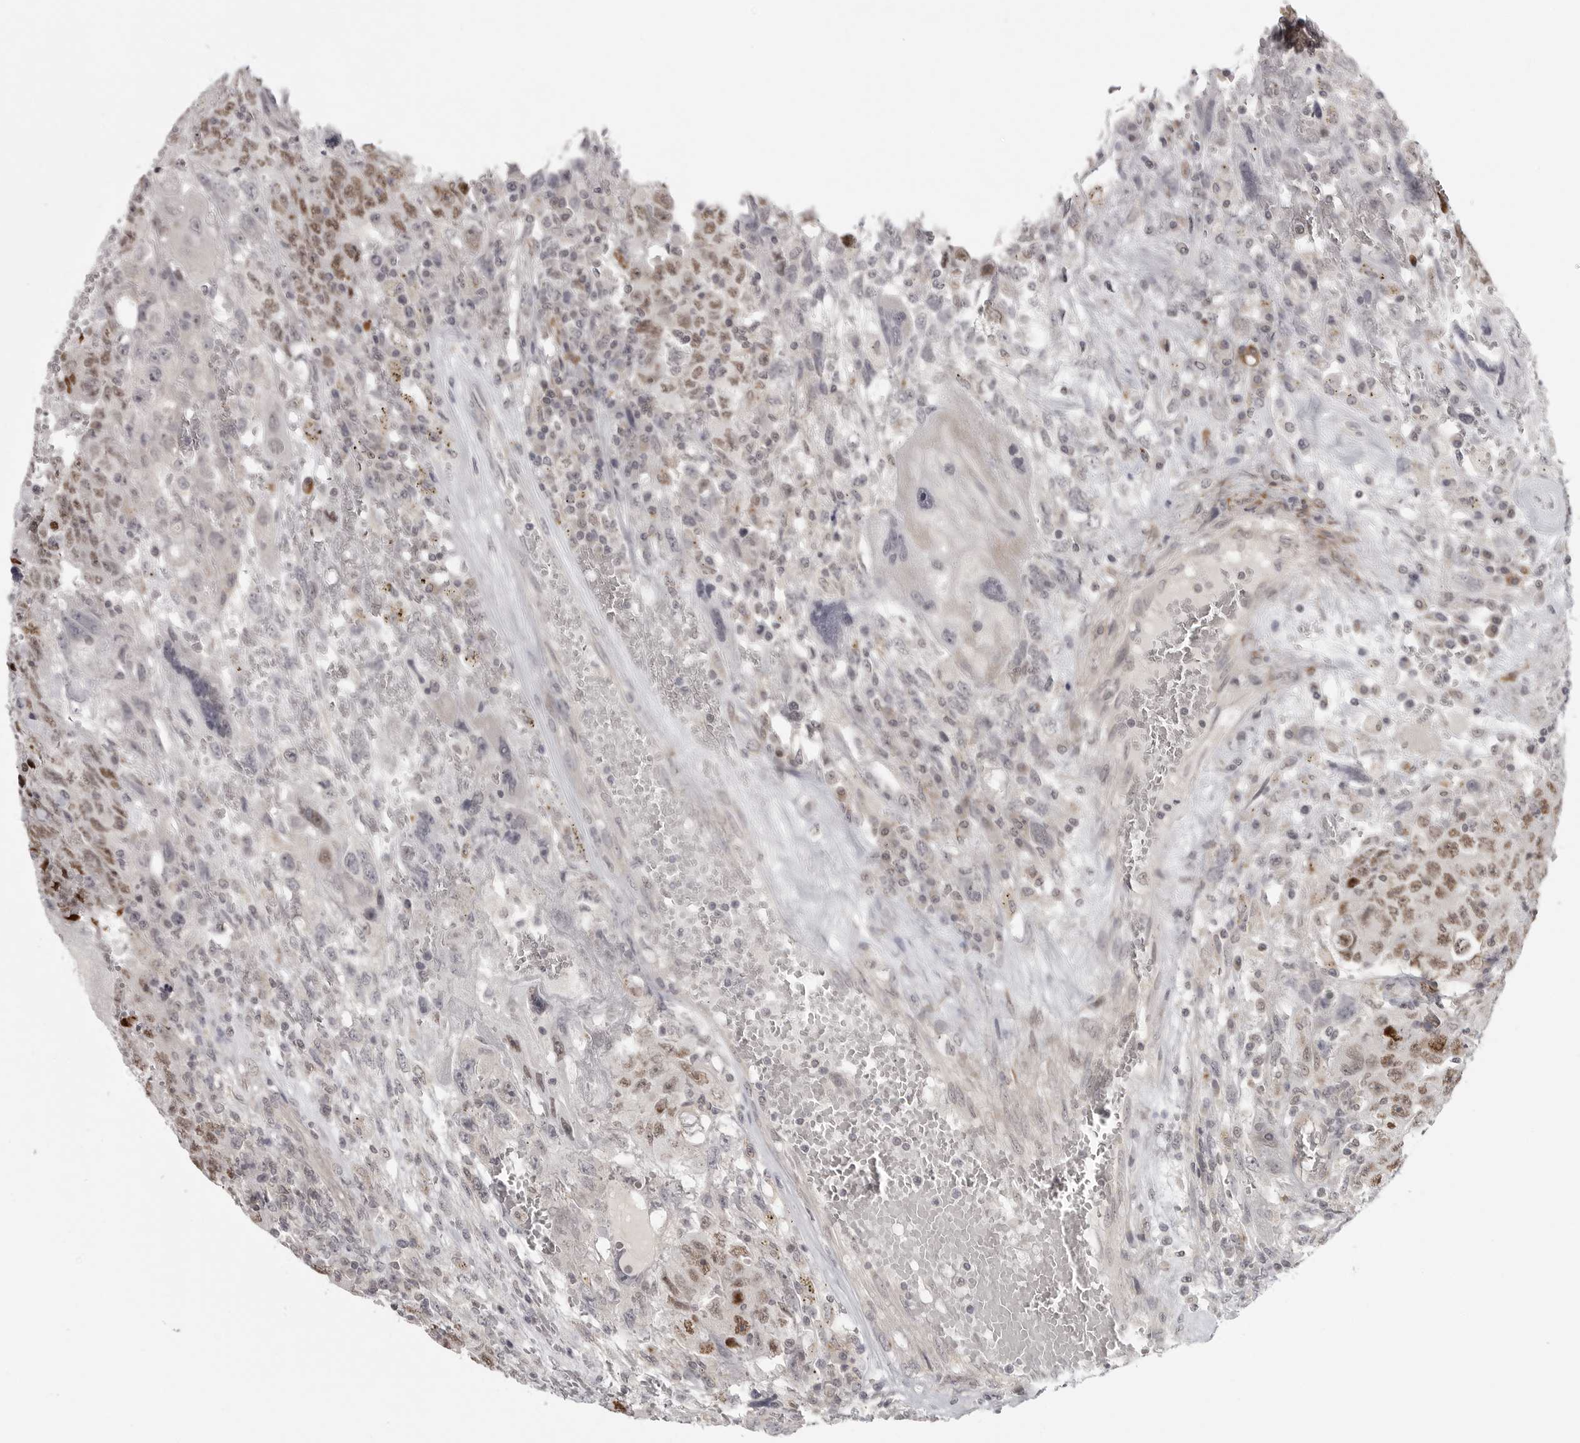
{"staining": {"intensity": "moderate", "quantity": "25%-75%", "location": "nuclear"}, "tissue": "testis cancer", "cell_type": "Tumor cells", "image_type": "cancer", "snomed": [{"axis": "morphology", "description": "Carcinoma, Embryonal, NOS"}, {"axis": "topography", "description": "Testis"}], "caption": "A medium amount of moderate nuclear expression is identified in about 25%-75% of tumor cells in embryonal carcinoma (testis) tissue.", "gene": "TUT4", "patient": {"sex": "male", "age": 26}}